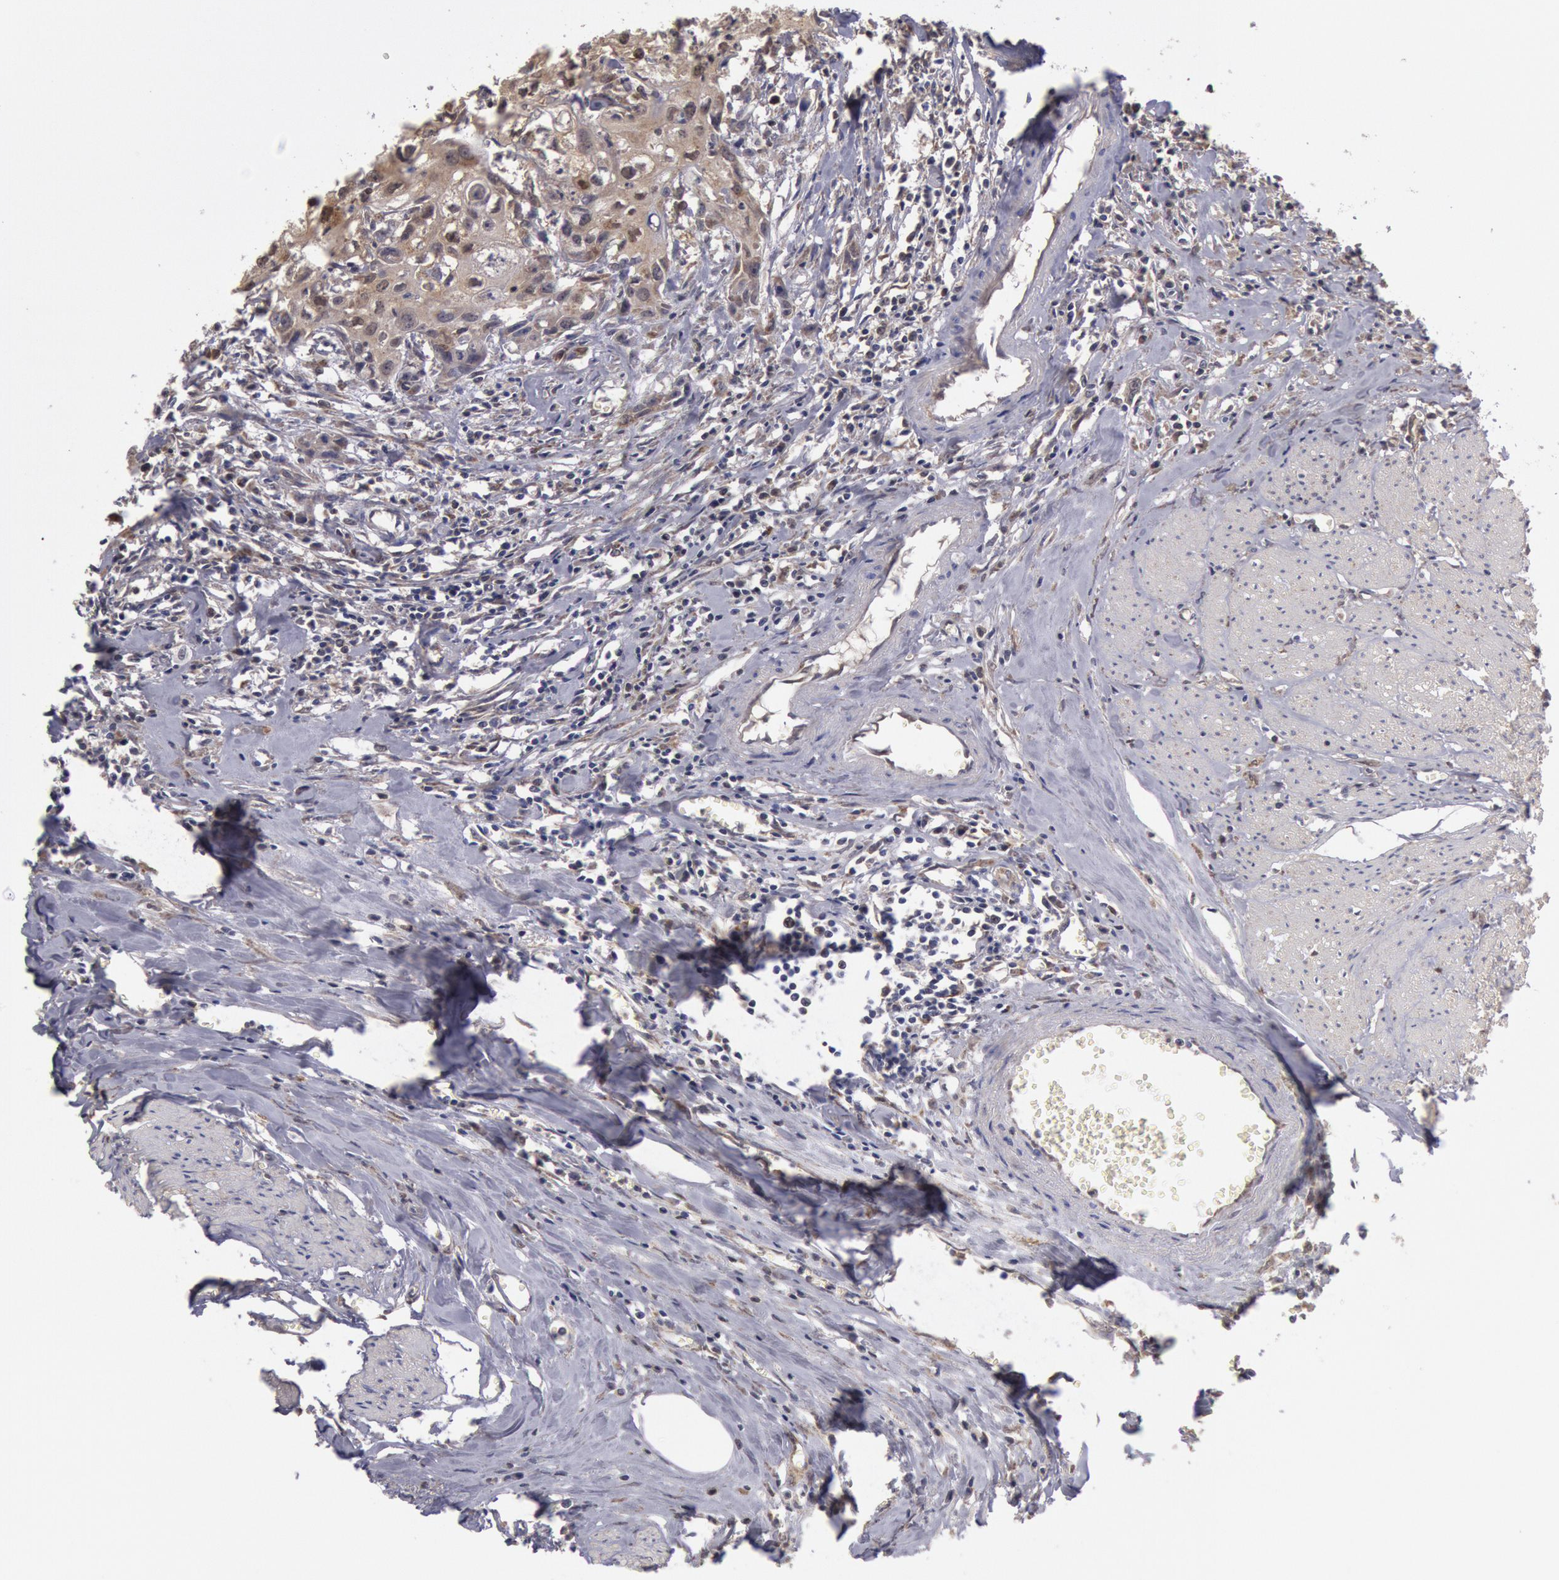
{"staining": {"intensity": "weak", "quantity": ">75%", "location": "cytoplasmic/membranous"}, "tissue": "urothelial cancer", "cell_type": "Tumor cells", "image_type": "cancer", "snomed": [{"axis": "morphology", "description": "Urothelial carcinoma, High grade"}, {"axis": "topography", "description": "Urinary bladder"}], "caption": "Urothelial carcinoma (high-grade) stained with a brown dye reveals weak cytoplasmic/membranous positive expression in about >75% of tumor cells.", "gene": "MPST", "patient": {"sex": "male", "age": 54}}